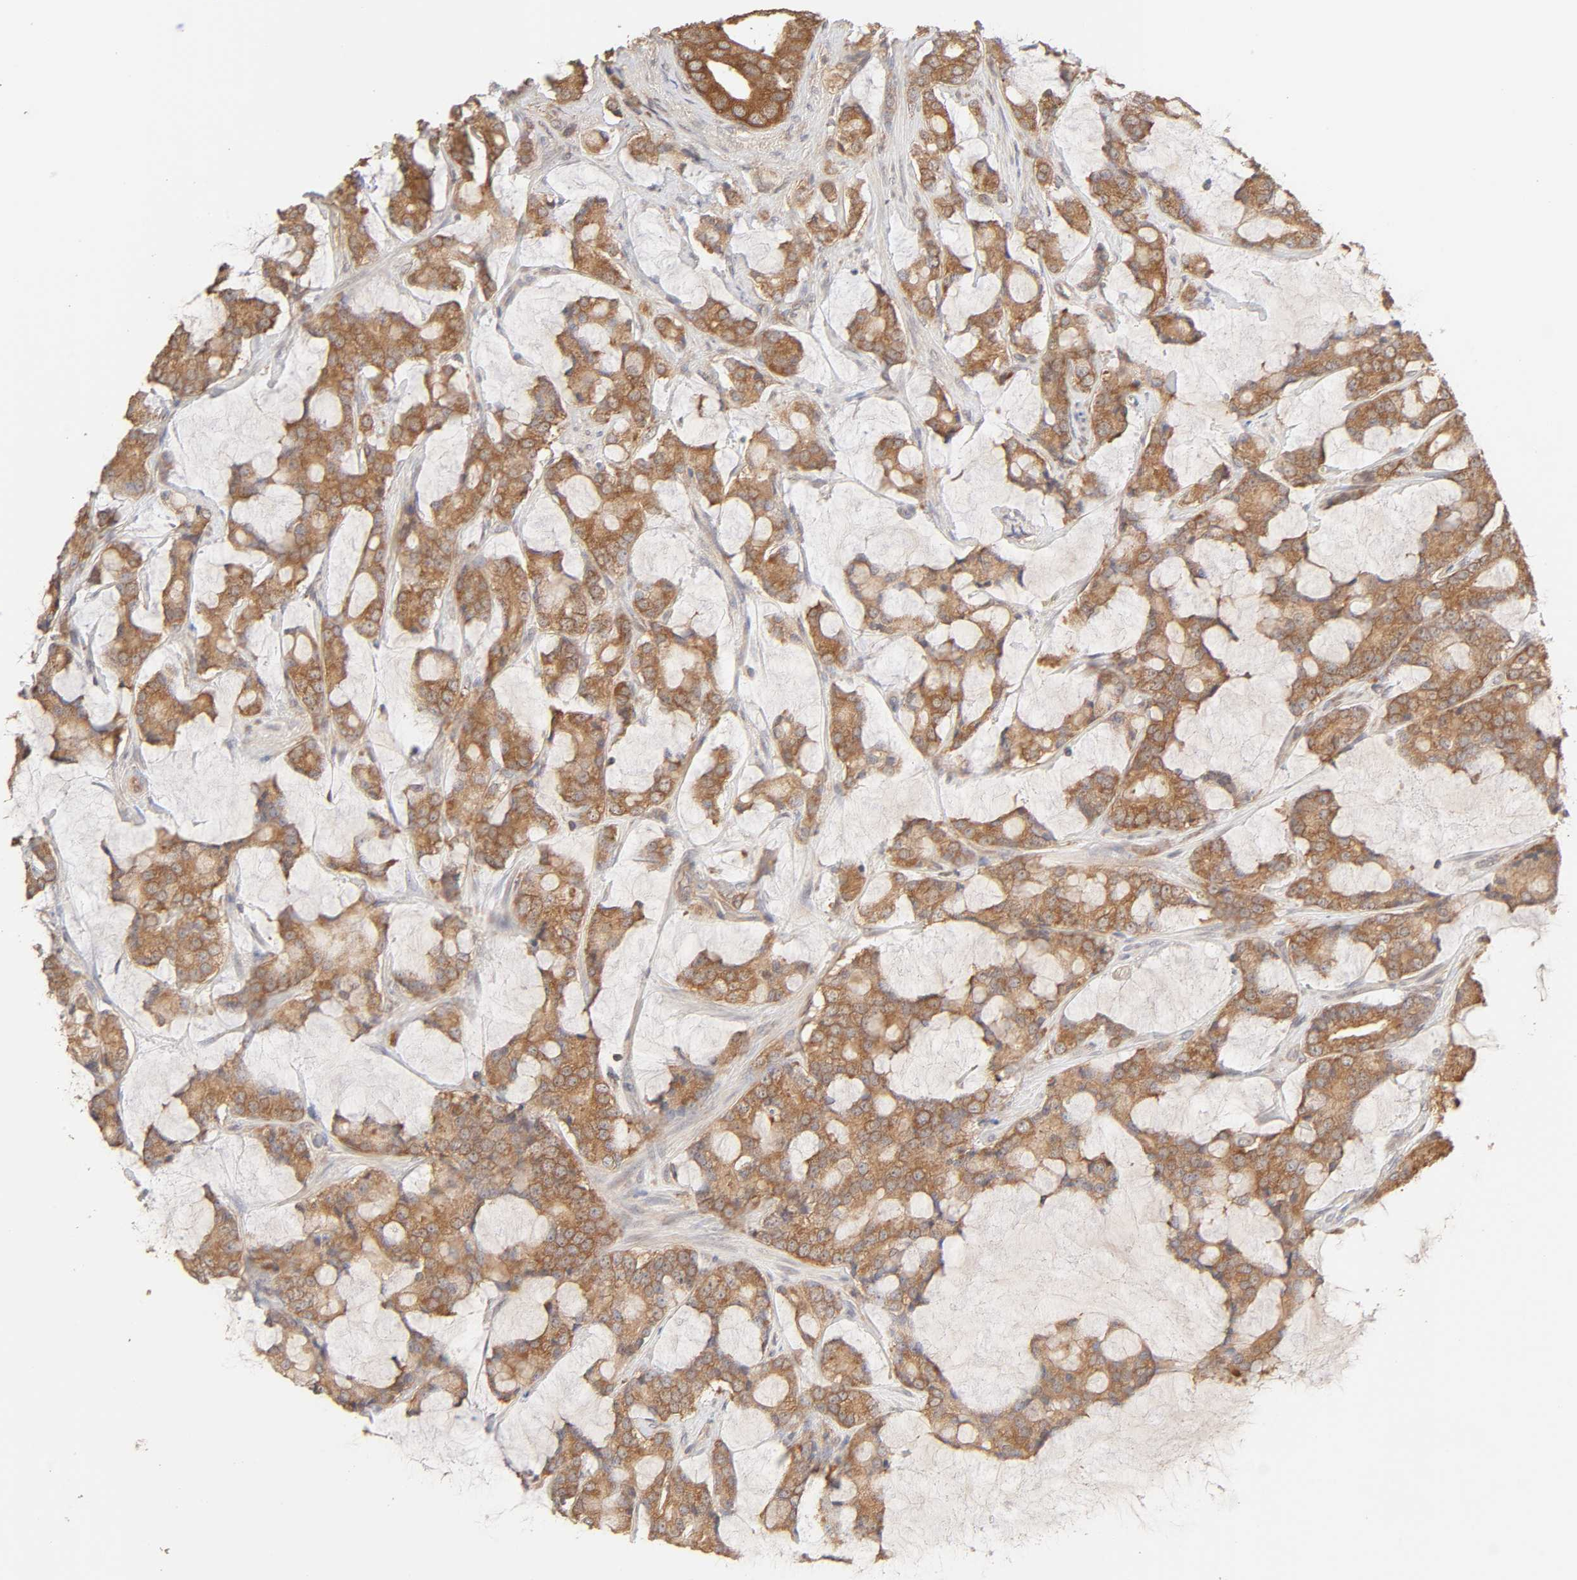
{"staining": {"intensity": "moderate", "quantity": ">75%", "location": "cytoplasmic/membranous"}, "tissue": "prostate cancer", "cell_type": "Tumor cells", "image_type": "cancer", "snomed": [{"axis": "morphology", "description": "Adenocarcinoma, Low grade"}, {"axis": "topography", "description": "Prostate"}], "caption": "A high-resolution histopathology image shows immunohistochemistry staining of prostate cancer (adenocarcinoma (low-grade)), which demonstrates moderate cytoplasmic/membranous staining in approximately >75% of tumor cells.", "gene": "AP1G2", "patient": {"sex": "male", "age": 58}}